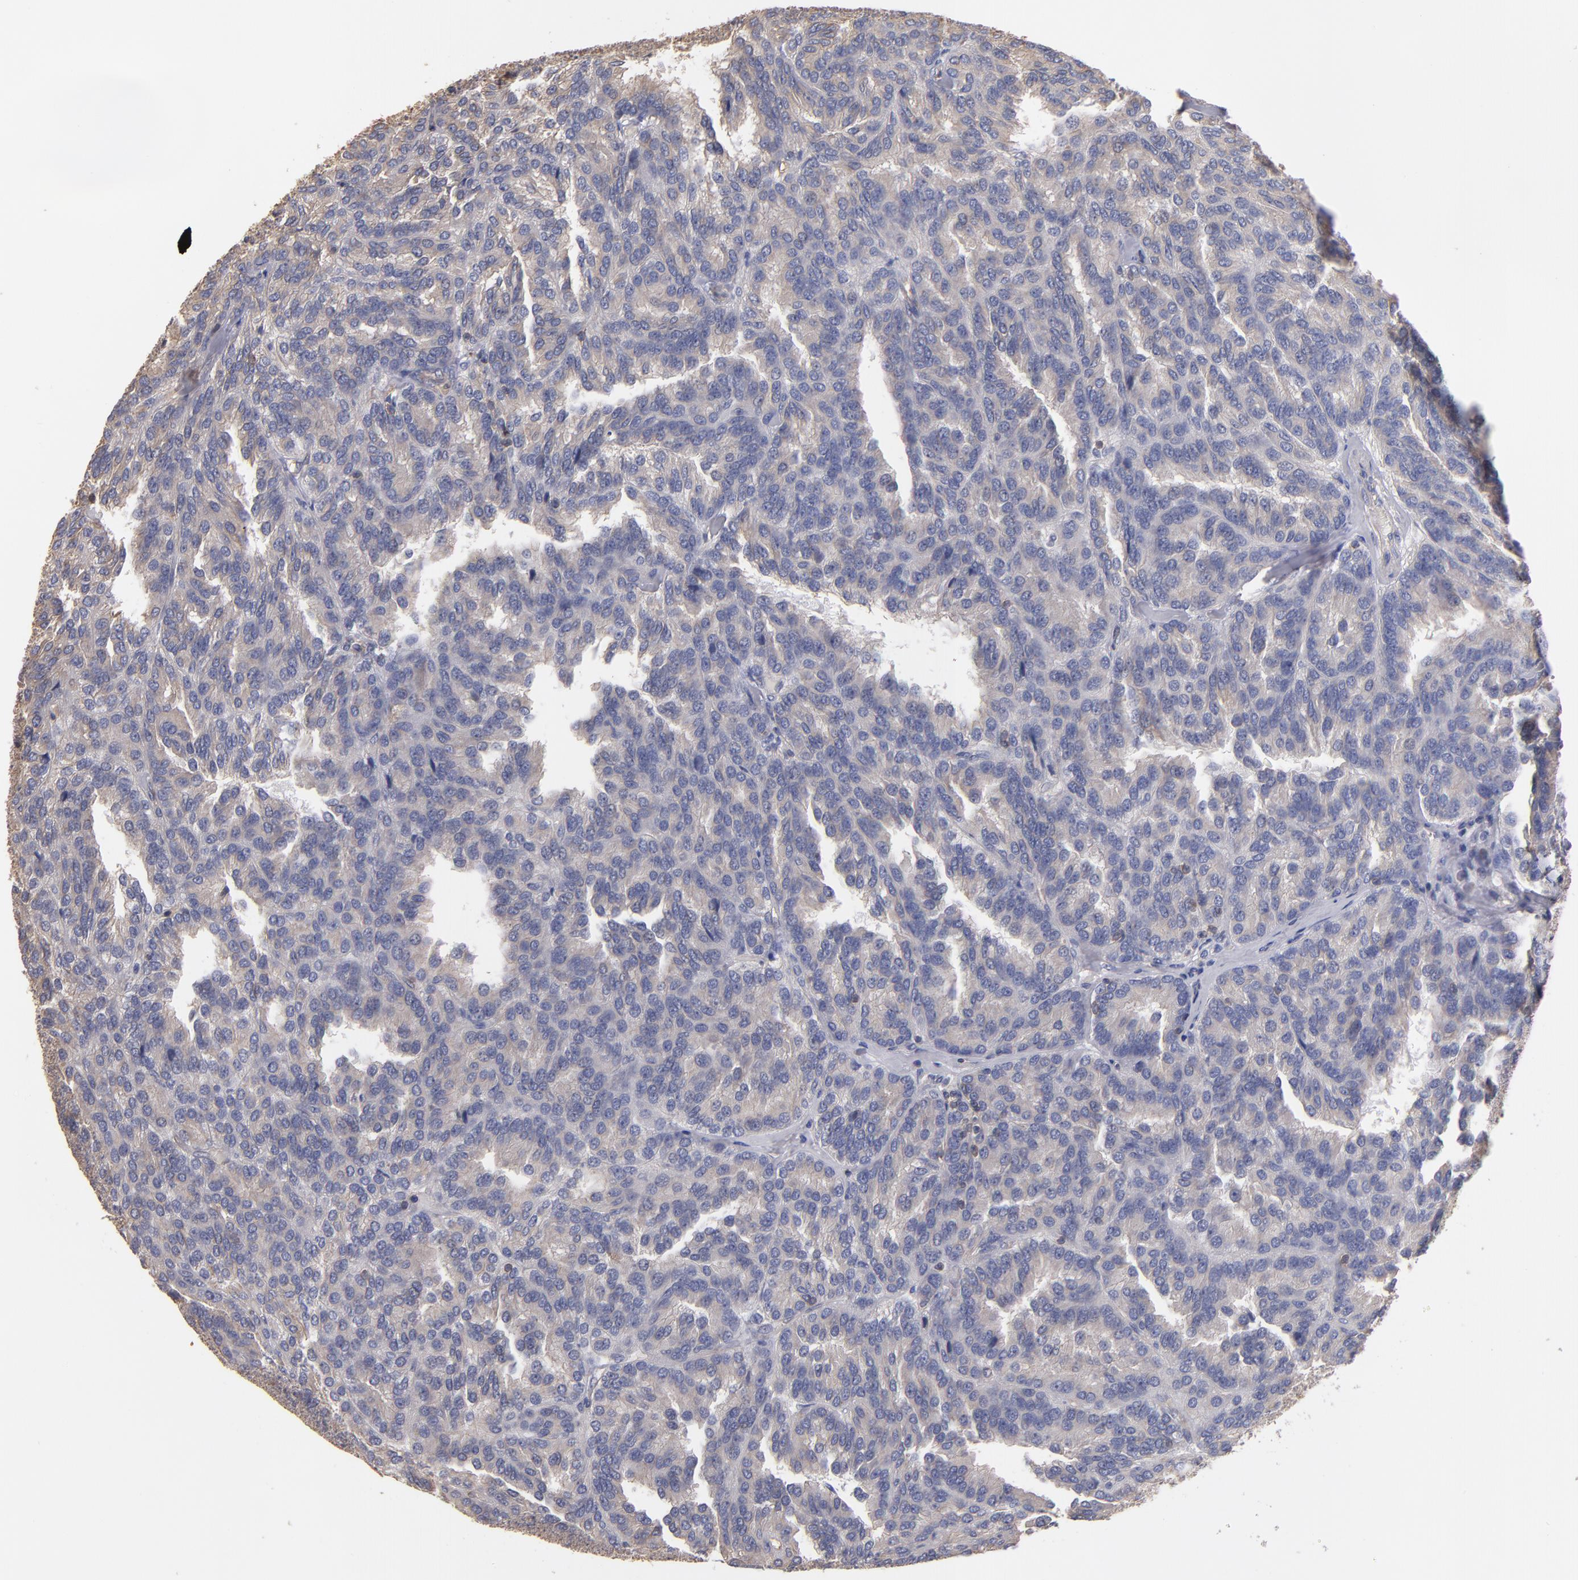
{"staining": {"intensity": "weak", "quantity": "<25%", "location": "cytoplasmic/membranous"}, "tissue": "renal cancer", "cell_type": "Tumor cells", "image_type": "cancer", "snomed": [{"axis": "morphology", "description": "Adenocarcinoma, NOS"}, {"axis": "topography", "description": "Kidney"}], "caption": "There is no significant expression in tumor cells of renal cancer (adenocarcinoma).", "gene": "ESYT2", "patient": {"sex": "male", "age": 46}}